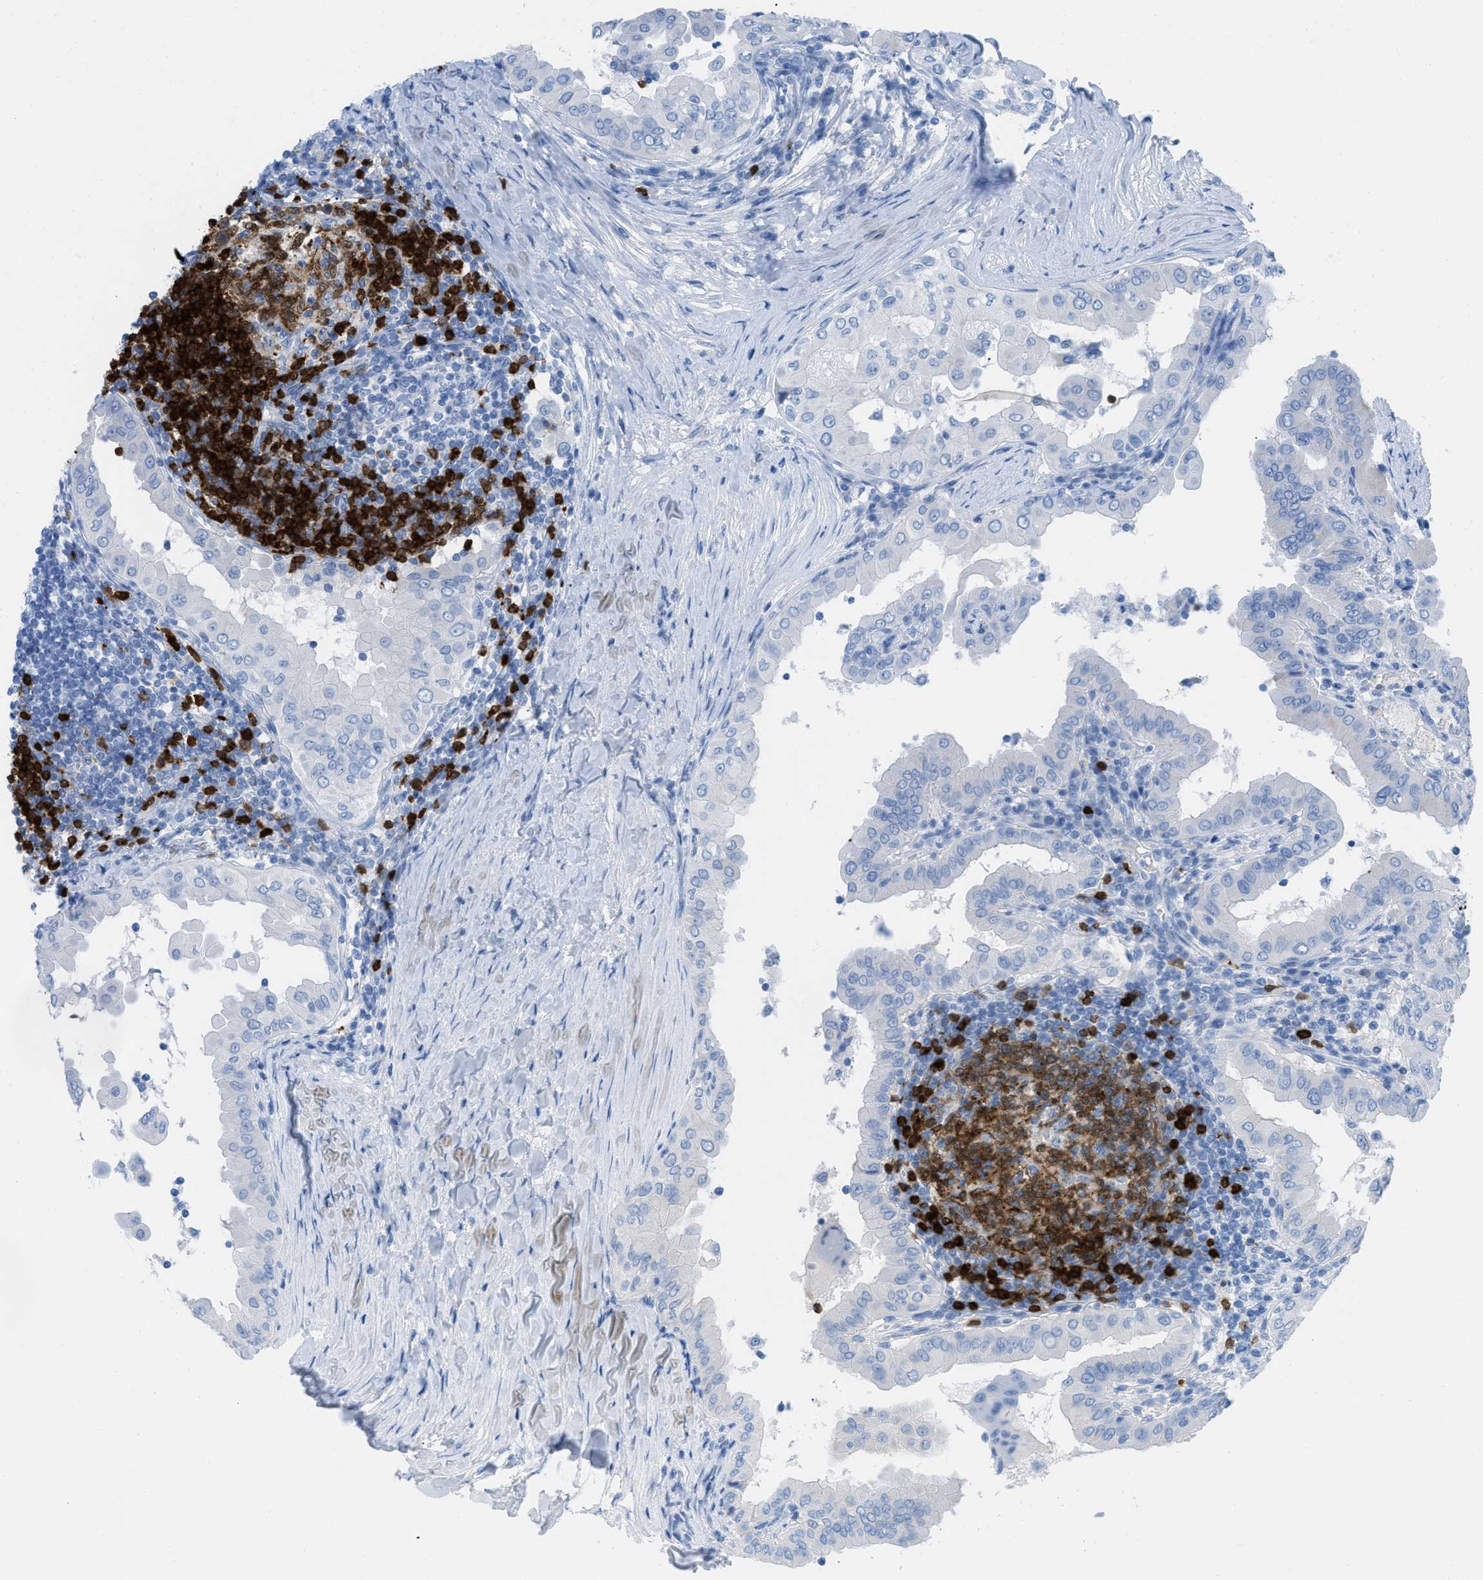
{"staining": {"intensity": "negative", "quantity": "none", "location": "none"}, "tissue": "thyroid cancer", "cell_type": "Tumor cells", "image_type": "cancer", "snomed": [{"axis": "morphology", "description": "Papillary adenocarcinoma, NOS"}, {"axis": "topography", "description": "Thyroid gland"}], "caption": "Protein analysis of thyroid papillary adenocarcinoma displays no significant positivity in tumor cells.", "gene": "TCL1A", "patient": {"sex": "male", "age": 33}}